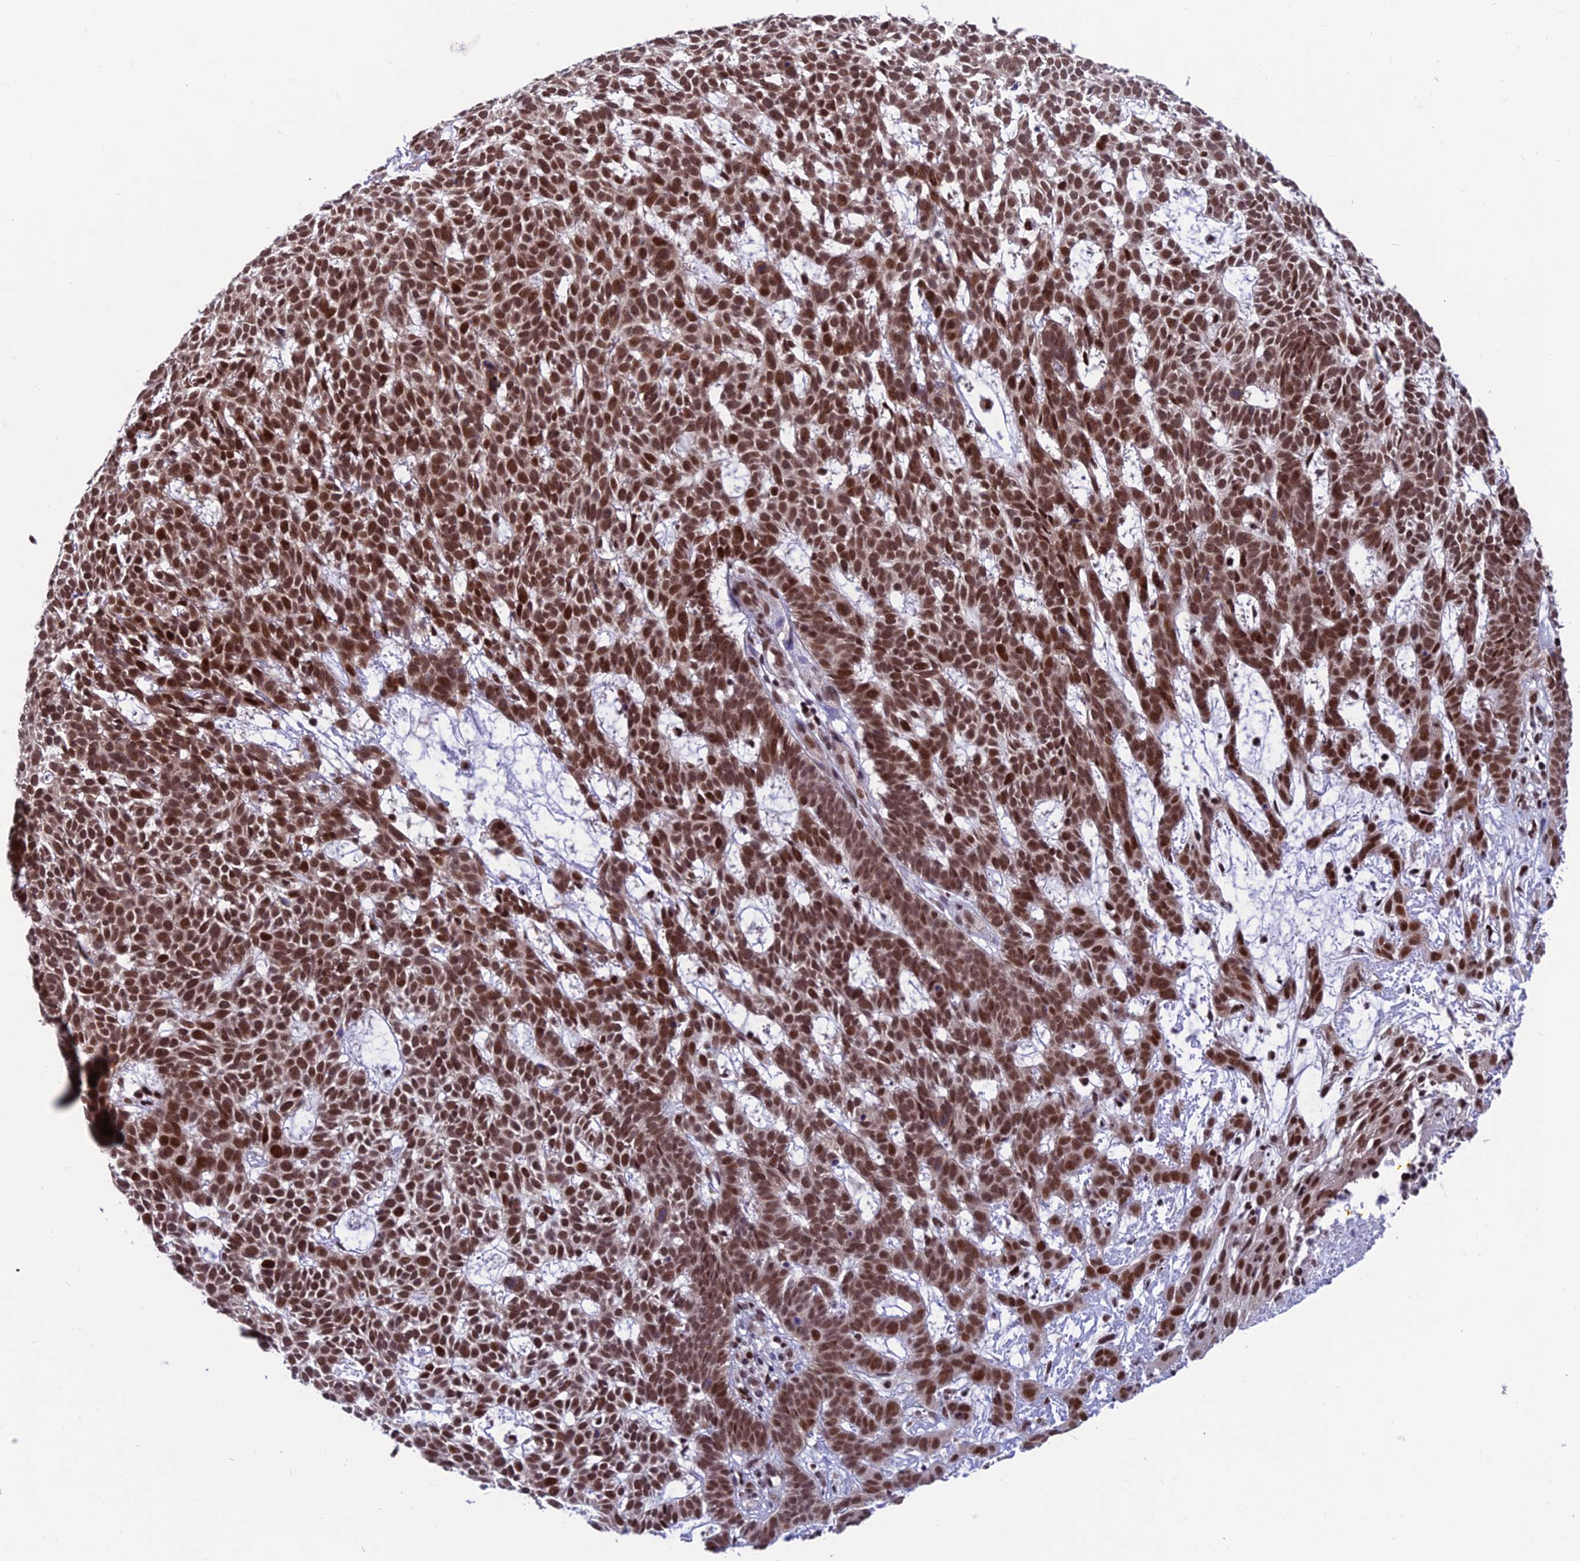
{"staining": {"intensity": "strong", "quantity": ">75%", "location": "nuclear"}, "tissue": "skin cancer", "cell_type": "Tumor cells", "image_type": "cancer", "snomed": [{"axis": "morphology", "description": "Basal cell carcinoma"}, {"axis": "topography", "description": "Skin"}], "caption": "IHC (DAB (3,3'-diaminobenzidine)) staining of human skin cancer (basal cell carcinoma) reveals strong nuclear protein expression in approximately >75% of tumor cells.", "gene": "KIAA1191", "patient": {"sex": "female", "age": 78}}